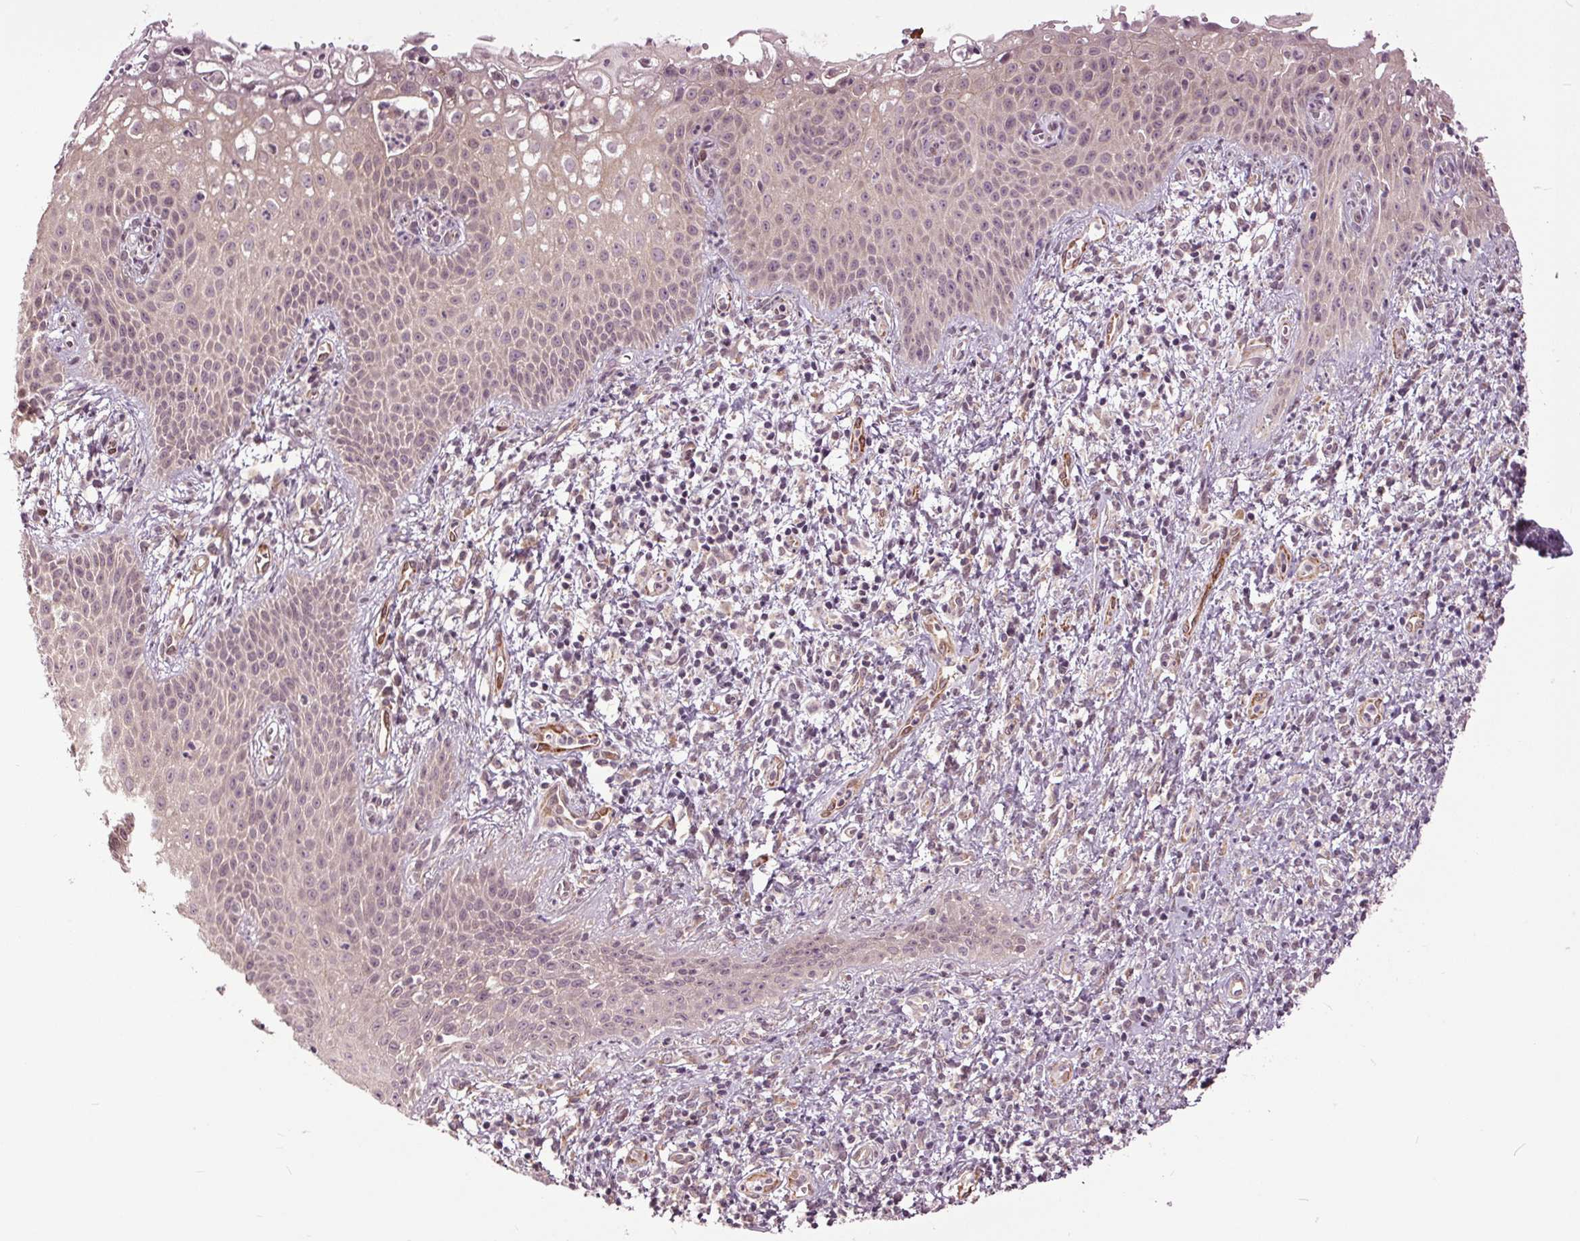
{"staining": {"intensity": "negative", "quantity": "none", "location": "none"}, "tissue": "cervical cancer", "cell_type": "Tumor cells", "image_type": "cancer", "snomed": [{"axis": "morphology", "description": "Squamous cell carcinoma, NOS"}, {"axis": "topography", "description": "Cervix"}], "caption": "Histopathology image shows no protein staining in tumor cells of cervical cancer (squamous cell carcinoma) tissue.", "gene": "HAUS5", "patient": {"sex": "female", "age": 30}}